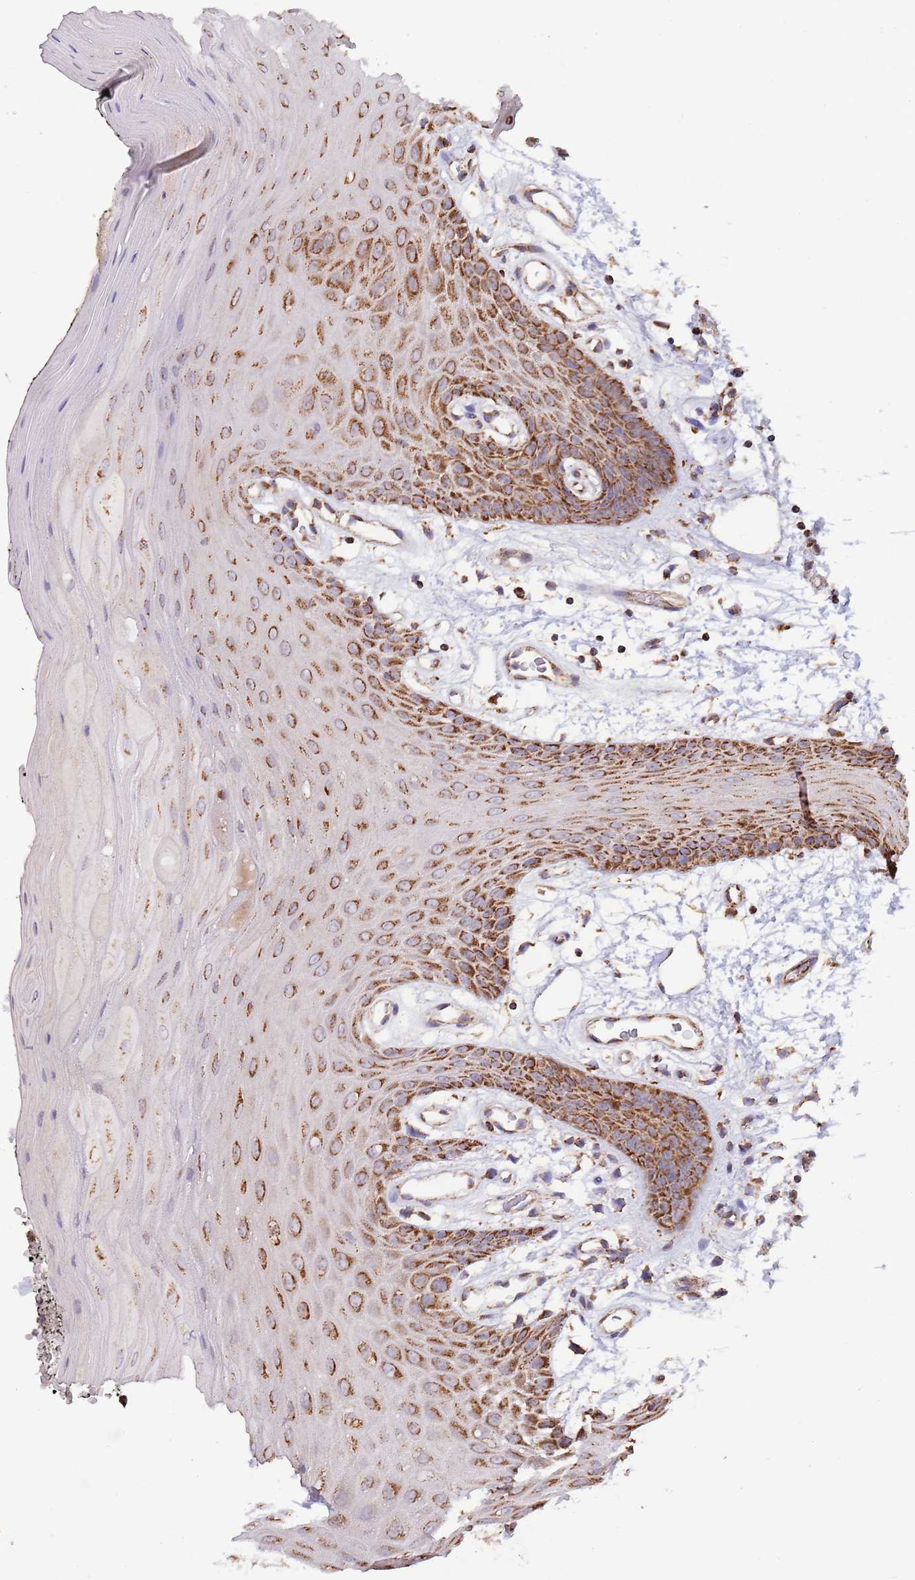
{"staining": {"intensity": "strong", "quantity": ">75%", "location": "cytoplasmic/membranous"}, "tissue": "oral mucosa", "cell_type": "Squamous epithelial cells", "image_type": "normal", "snomed": [{"axis": "morphology", "description": "Normal tissue, NOS"}, {"axis": "topography", "description": "Oral tissue"}, {"axis": "topography", "description": "Tounge, NOS"}], "caption": "High-power microscopy captured an IHC image of benign oral mucosa, revealing strong cytoplasmic/membranous staining in approximately >75% of squamous epithelial cells.", "gene": "VPS16", "patient": {"sex": "female", "age": 59}}